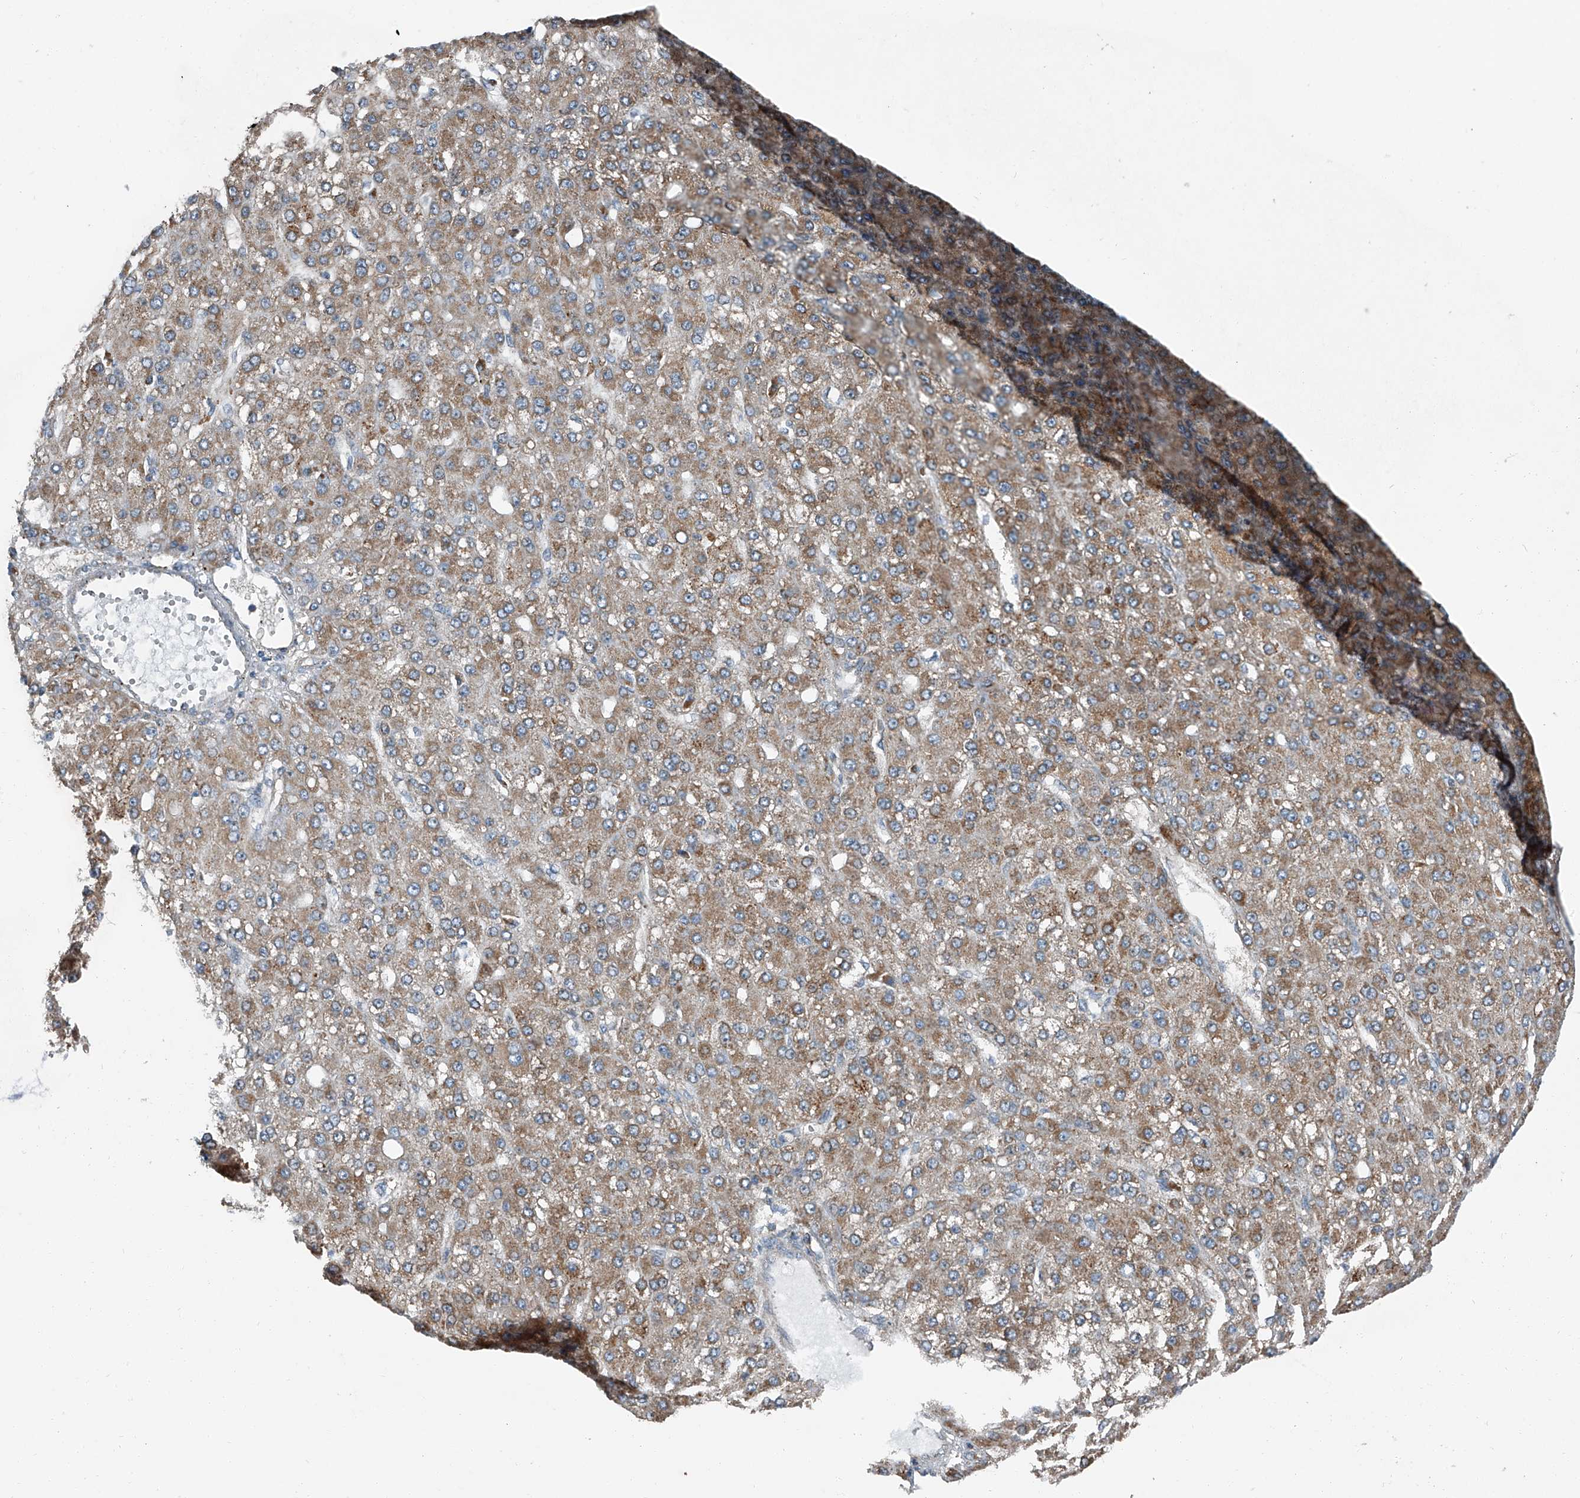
{"staining": {"intensity": "moderate", "quantity": ">75%", "location": "cytoplasmic/membranous"}, "tissue": "liver cancer", "cell_type": "Tumor cells", "image_type": "cancer", "snomed": [{"axis": "morphology", "description": "Carcinoma, Hepatocellular, NOS"}, {"axis": "topography", "description": "Liver"}], "caption": "Immunohistochemistry (IHC) micrograph of human liver hepatocellular carcinoma stained for a protein (brown), which displays medium levels of moderate cytoplasmic/membranous positivity in about >75% of tumor cells.", "gene": "CHRNA7", "patient": {"sex": "male", "age": 67}}